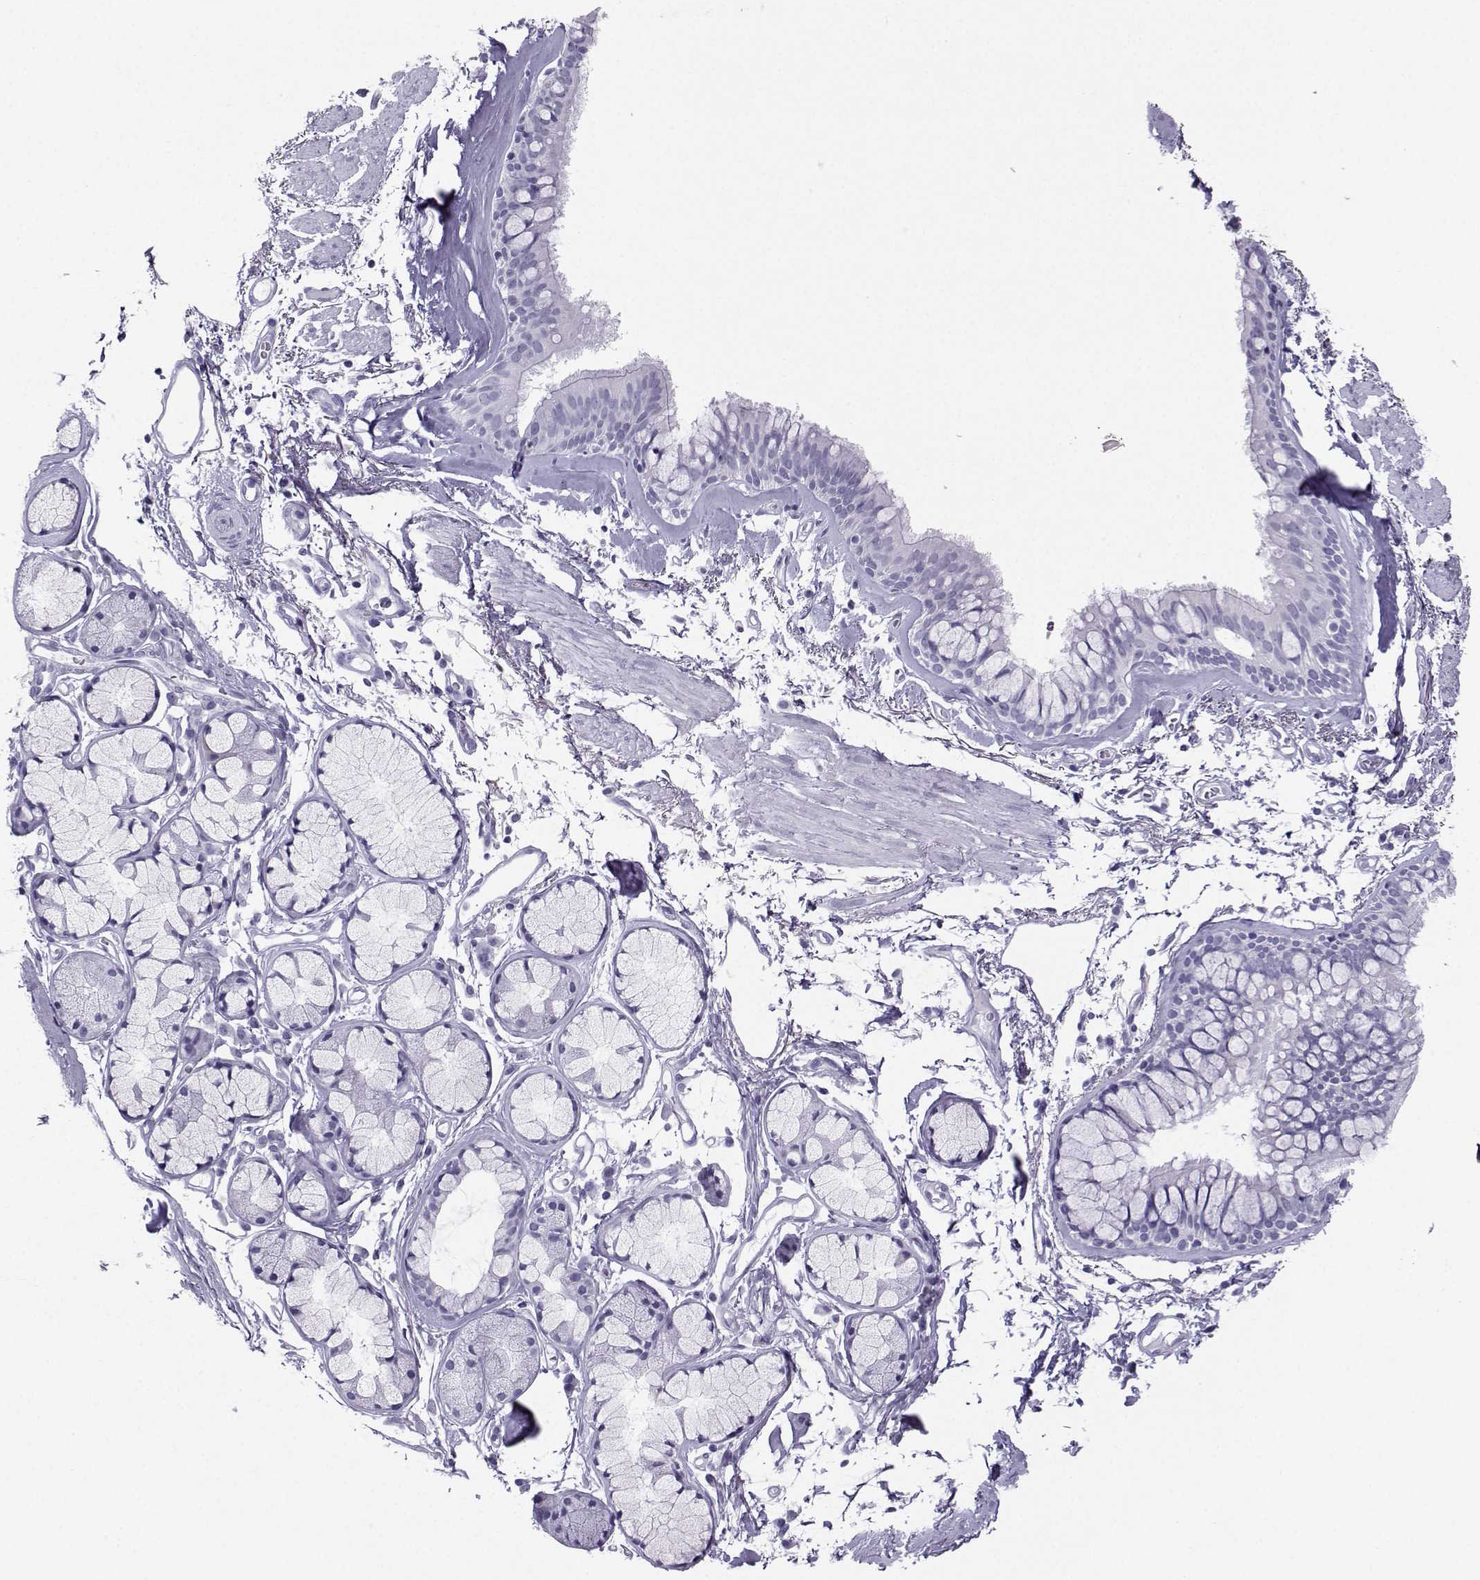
{"staining": {"intensity": "negative", "quantity": "none", "location": "none"}, "tissue": "bronchus", "cell_type": "Respiratory epithelial cells", "image_type": "normal", "snomed": [{"axis": "morphology", "description": "Normal tissue, NOS"}, {"axis": "morphology", "description": "Squamous cell carcinoma, NOS"}, {"axis": "topography", "description": "Cartilage tissue"}, {"axis": "topography", "description": "Bronchus"}], "caption": "This histopathology image is of normal bronchus stained with immunohistochemistry (IHC) to label a protein in brown with the nuclei are counter-stained blue. There is no positivity in respiratory epithelial cells.", "gene": "NEFL", "patient": {"sex": "male", "age": 72}}